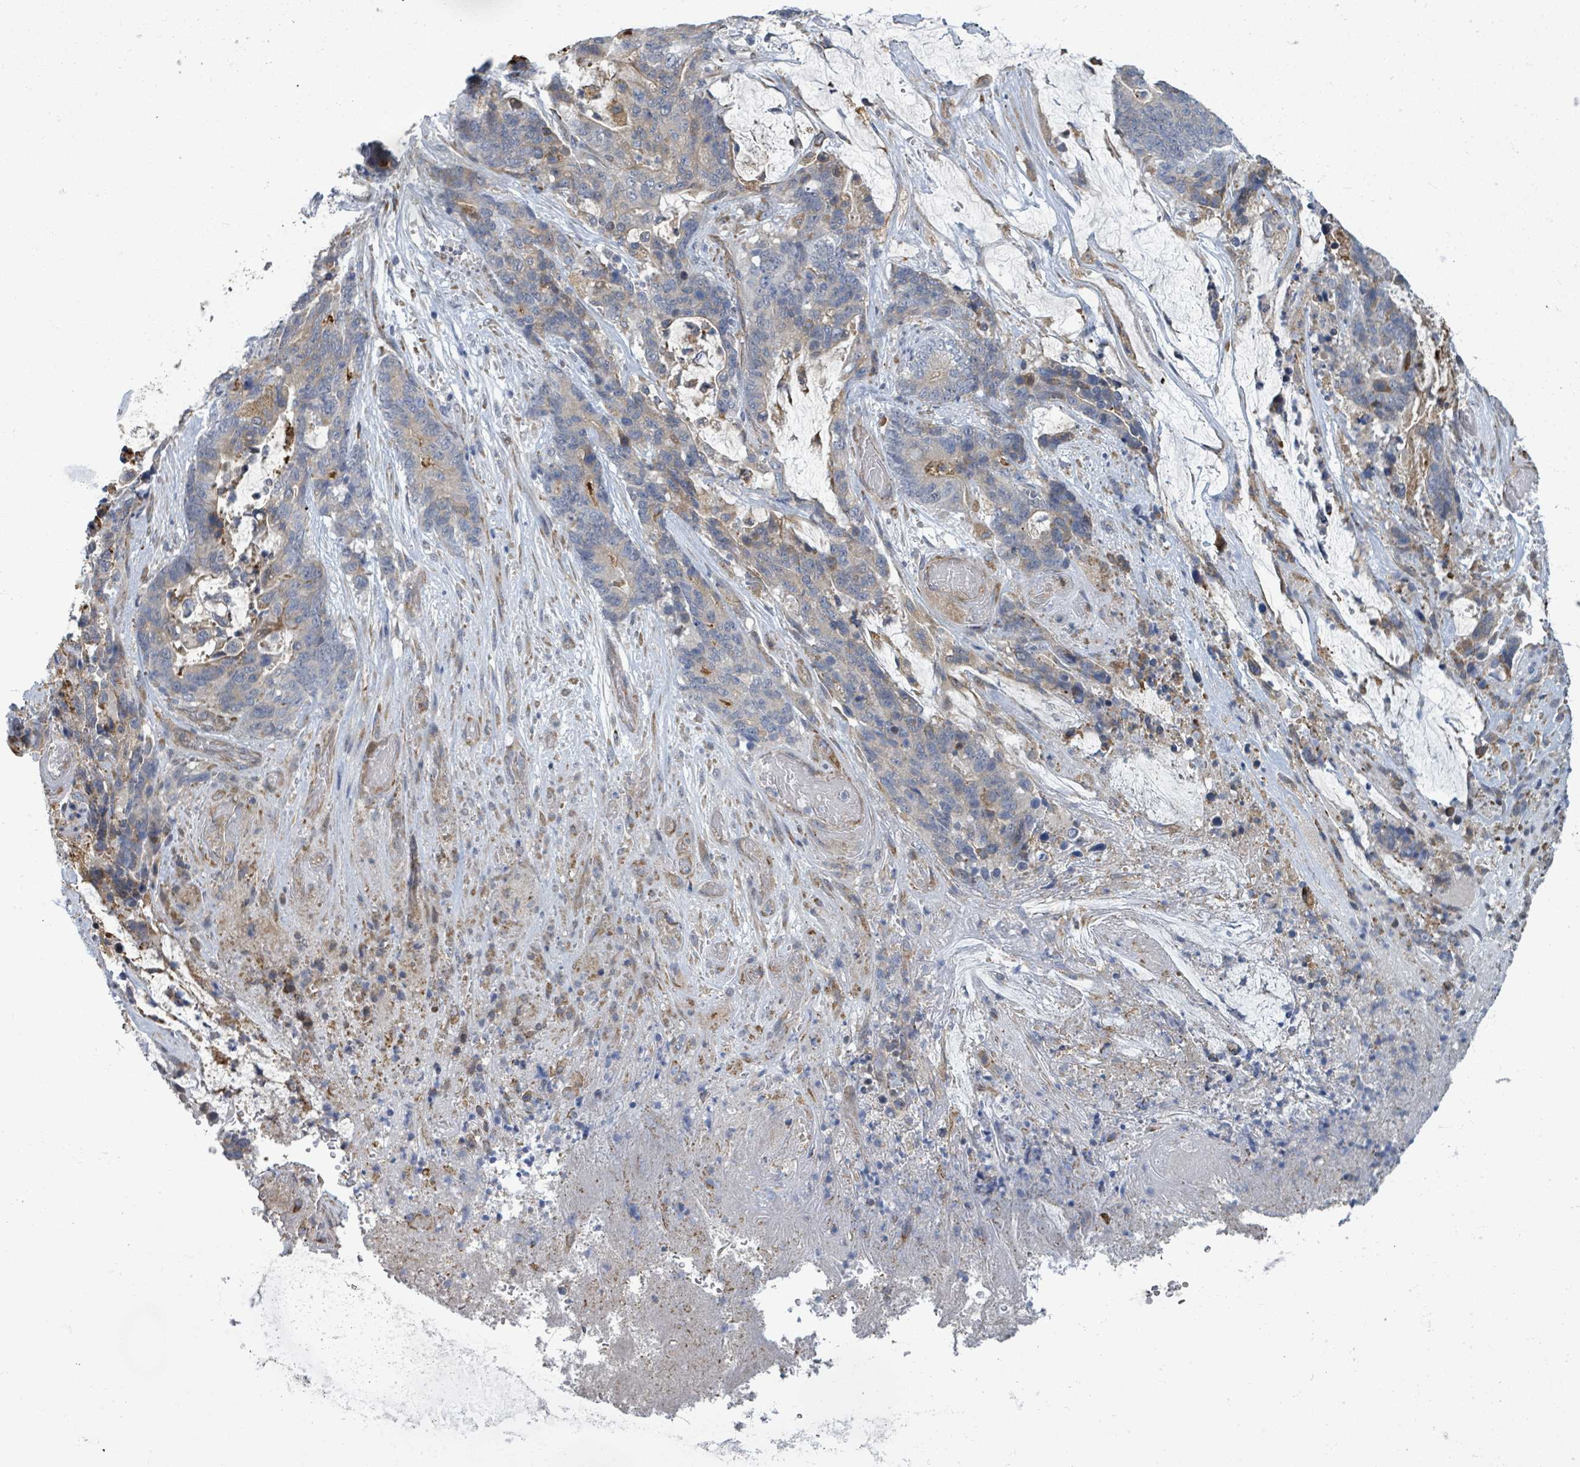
{"staining": {"intensity": "negative", "quantity": "none", "location": "none"}, "tissue": "stomach cancer", "cell_type": "Tumor cells", "image_type": "cancer", "snomed": [{"axis": "morphology", "description": "Normal tissue, NOS"}, {"axis": "morphology", "description": "Adenocarcinoma, NOS"}, {"axis": "topography", "description": "Stomach"}], "caption": "Adenocarcinoma (stomach) was stained to show a protein in brown. There is no significant staining in tumor cells.", "gene": "SHROOM2", "patient": {"sex": "female", "age": 64}}